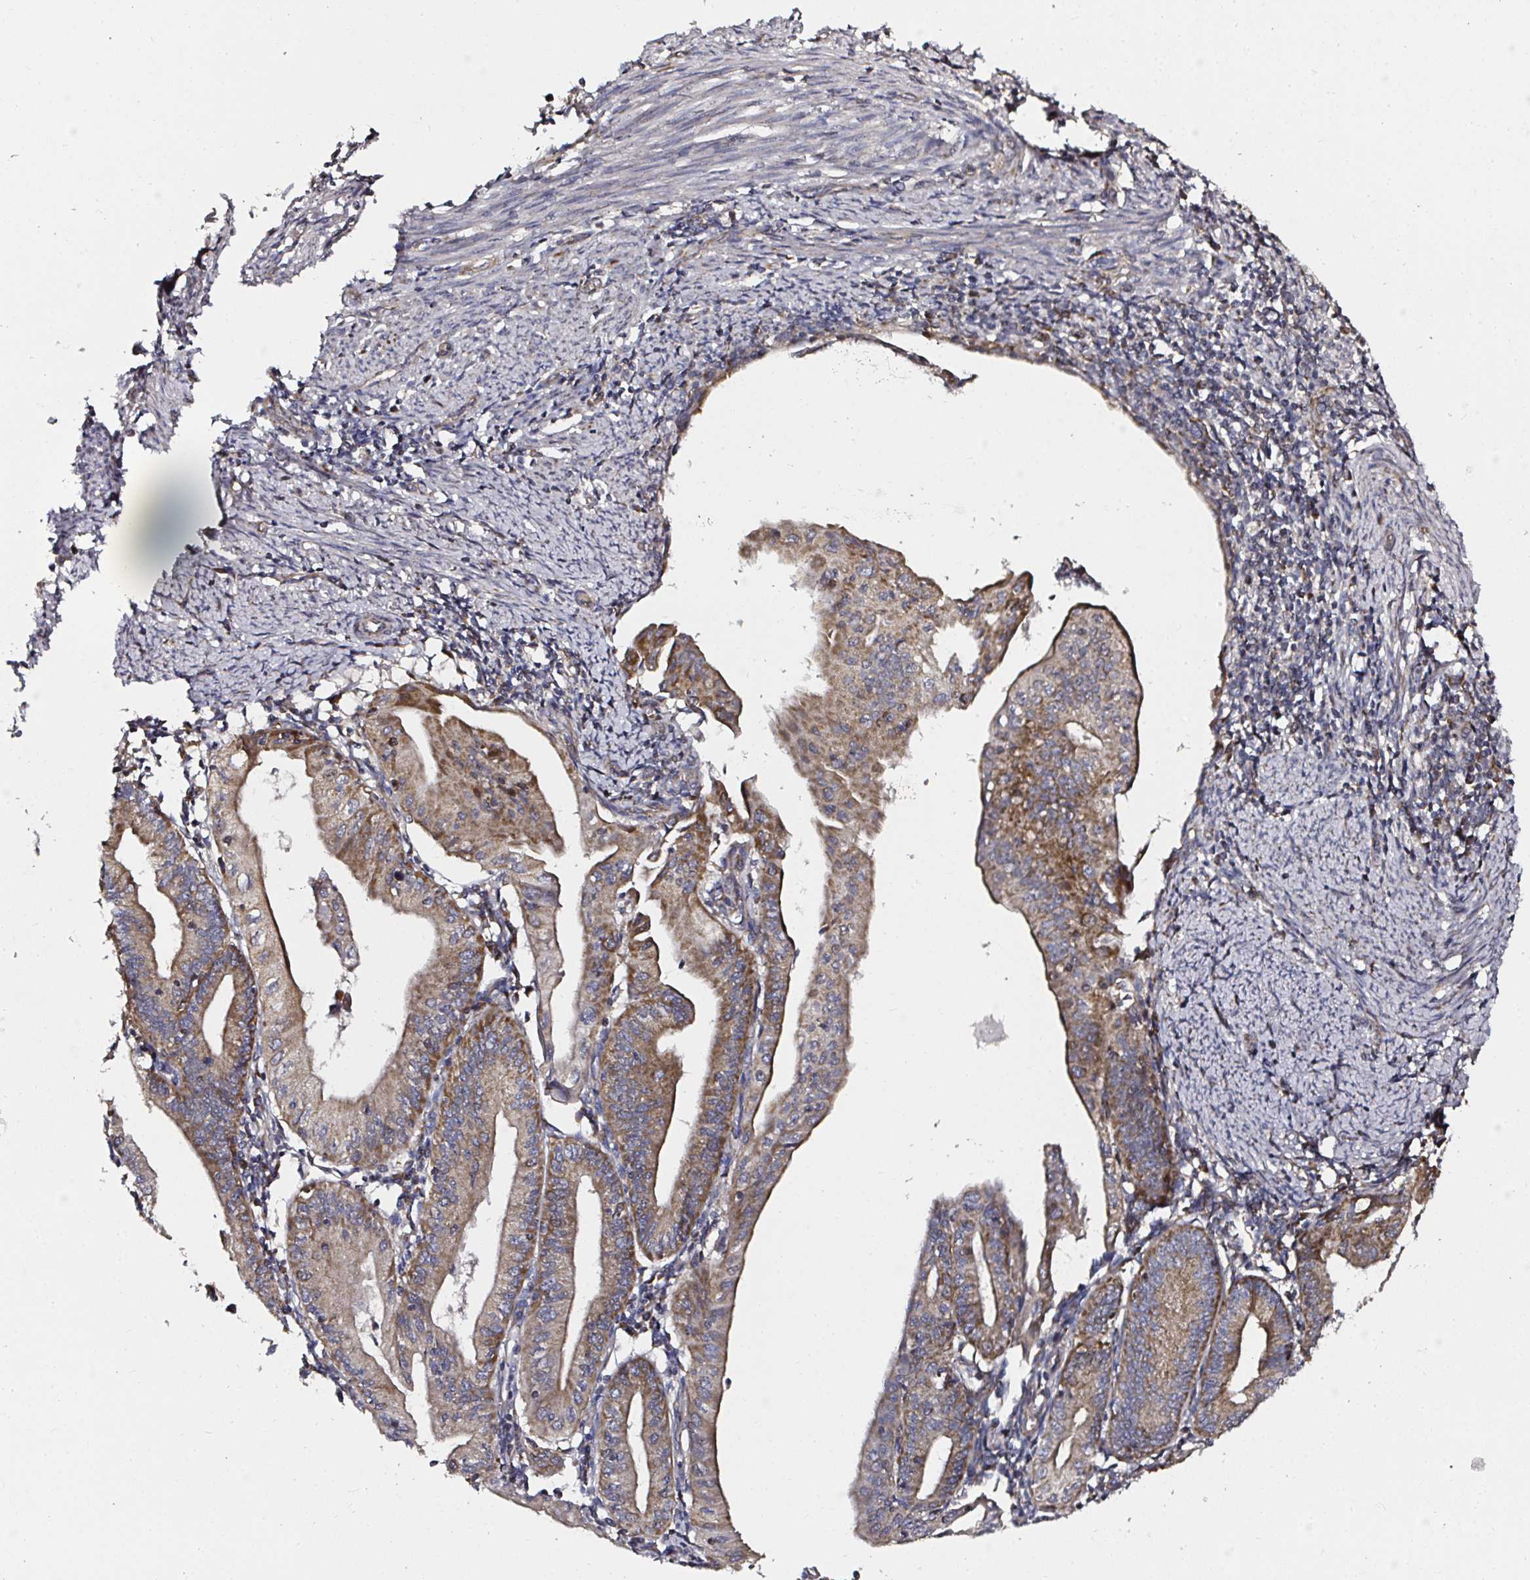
{"staining": {"intensity": "strong", "quantity": ">75%", "location": "cytoplasmic/membranous"}, "tissue": "endometrial cancer", "cell_type": "Tumor cells", "image_type": "cancer", "snomed": [{"axis": "morphology", "description": "Adenocarcinoma, NOS"}, {"axis": "topography", "description": "Endometrium"}], "caption": "Immunohistochemical staining of endometrial adenocarcinoma demonstrates high levels of strong cytoplasmic/membranous positivity in approximately >75% of tumor cells. (Stains: DAB (3,3'-diaminobenzidine) in brown, nuclei in blue, Microscopy: brightfield microscopy at high magnification).", "gene": "ATAD3B", "patient": {"sex": "female", "age": 60}}